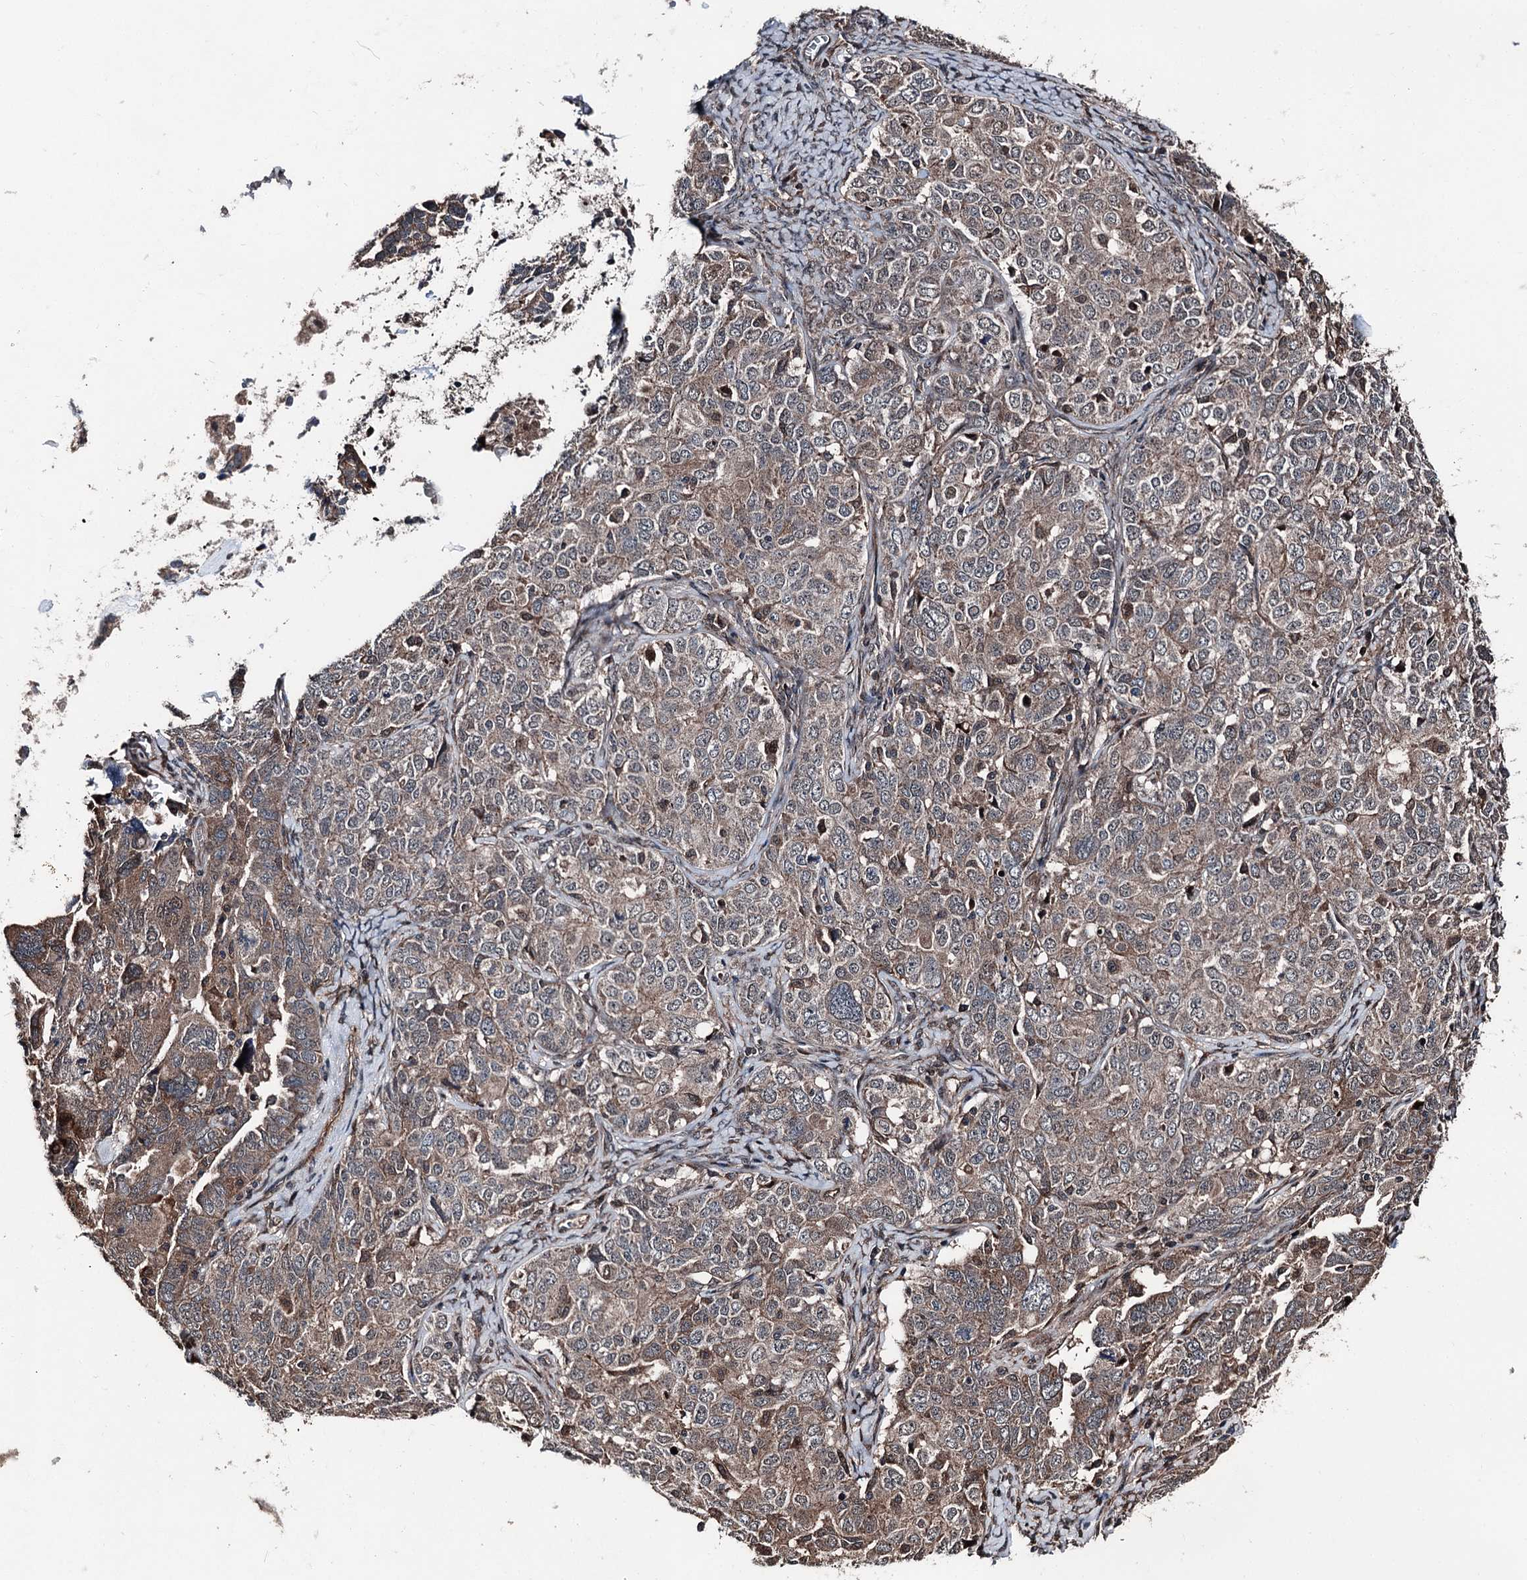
{"staining": {"intensity": "moderate", "quantity": ">75%", "location": "cytoplasmic/membranous"}, "tissue": "ovarian cancer", "cell_type": "Tumor cells", "image_type": "cancer", "snomed": [{"axis": "morphology", "description": "Carcinoma, endometroid"}, {"axis": "topography", "description": "Ovary"}], "caption": "The immunohistochemical stain labels moderate cytoplasmic/membranous expression in tumor cells of ovarian cancer (endometroid carcinoma) tissue.", "gene": "PSMD13", "patient": {"sex": "female", "age": 62}}